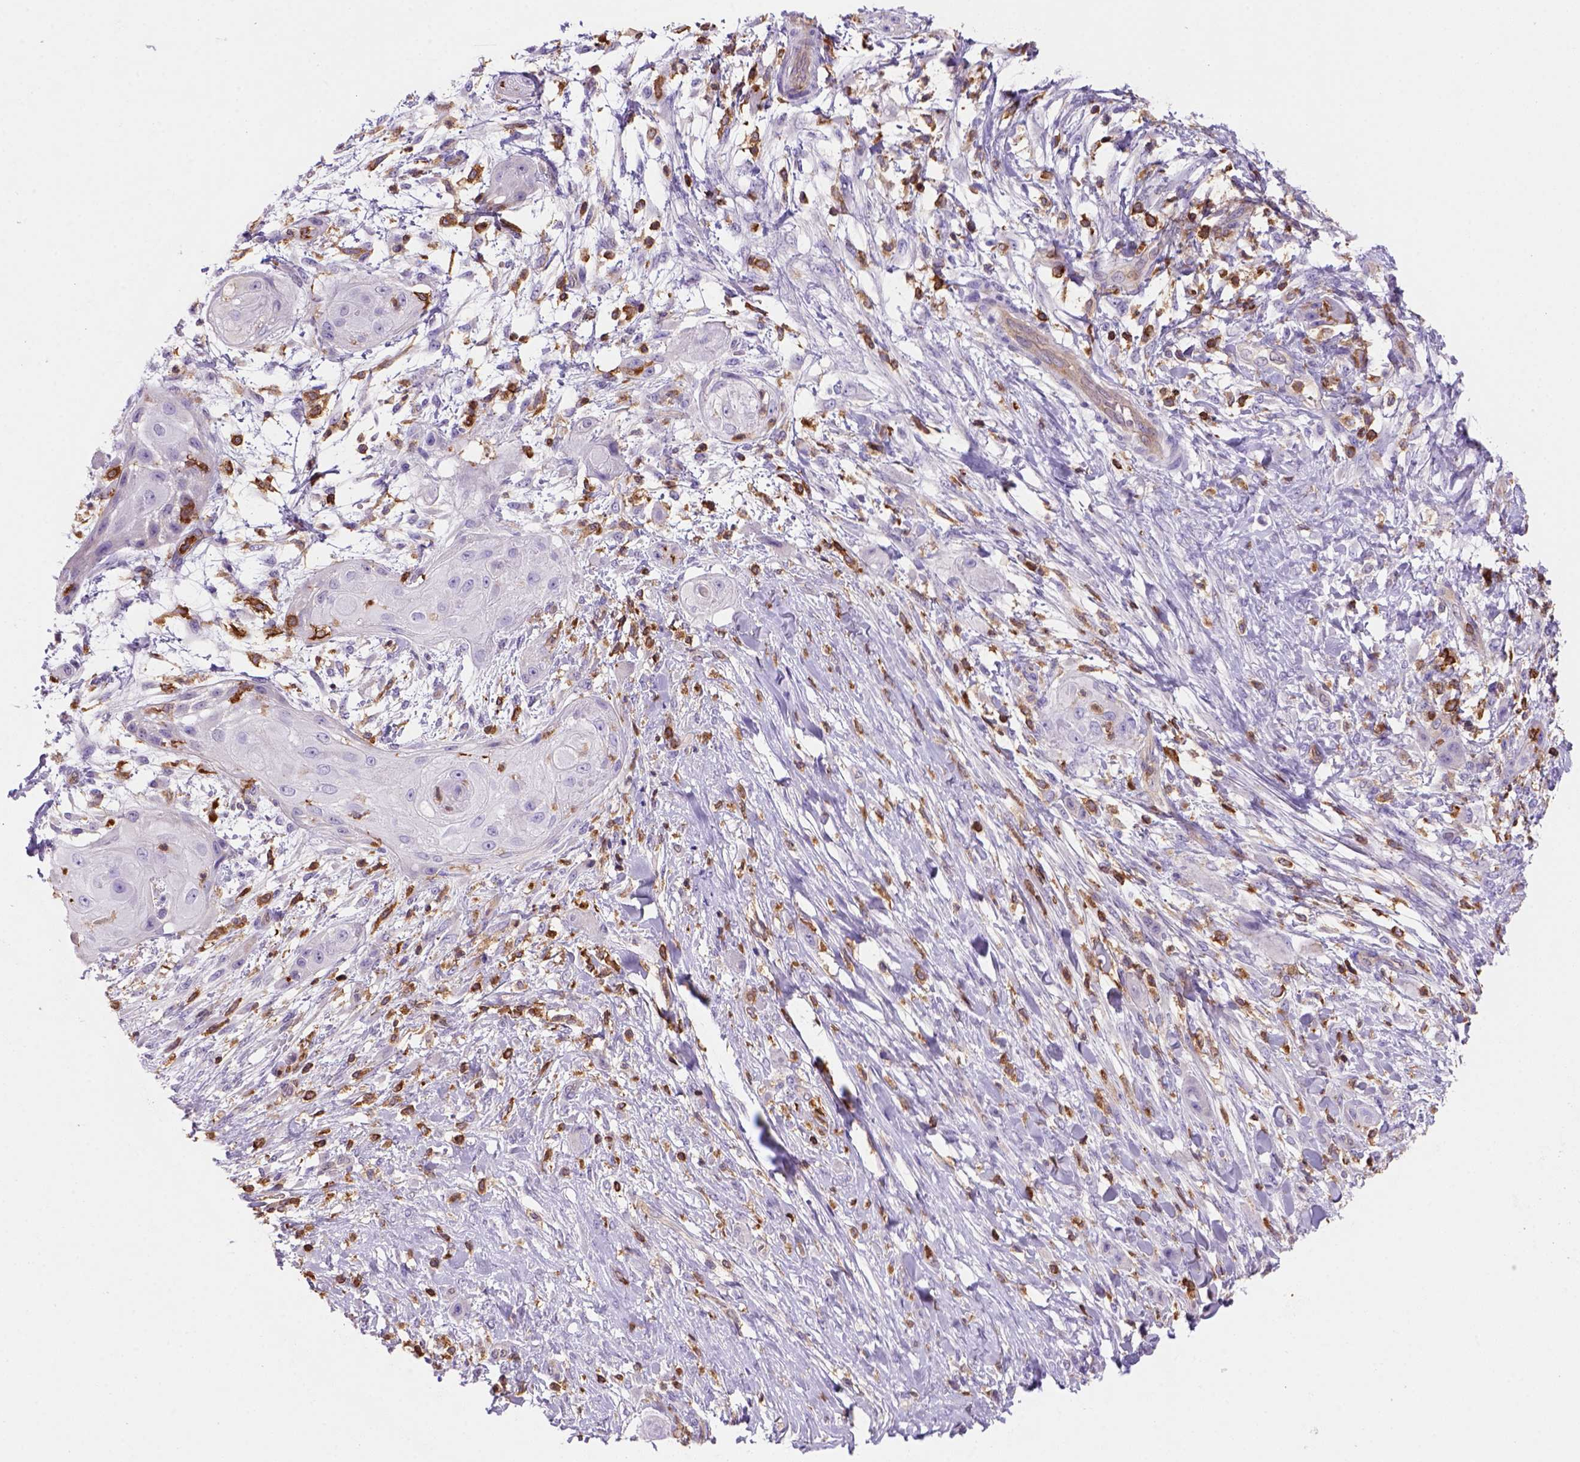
{"staining": {"intensity": "negative", "quantity": "none", "location": "none"}, "tissue": "skin cancer", "cell_type": "Tumor cells", "image_type": "cancer", "snomed": [{"axis": "morphology", "description": "Squamous cell carcinoma, NOS"}, {"axis": "topography", "description": "Skin"}], "caption": "An image of human skin cancer is negative for staining in tumor cells.", "gene": "INPP5D", "patient": {"sex": "male", "age": 62}}